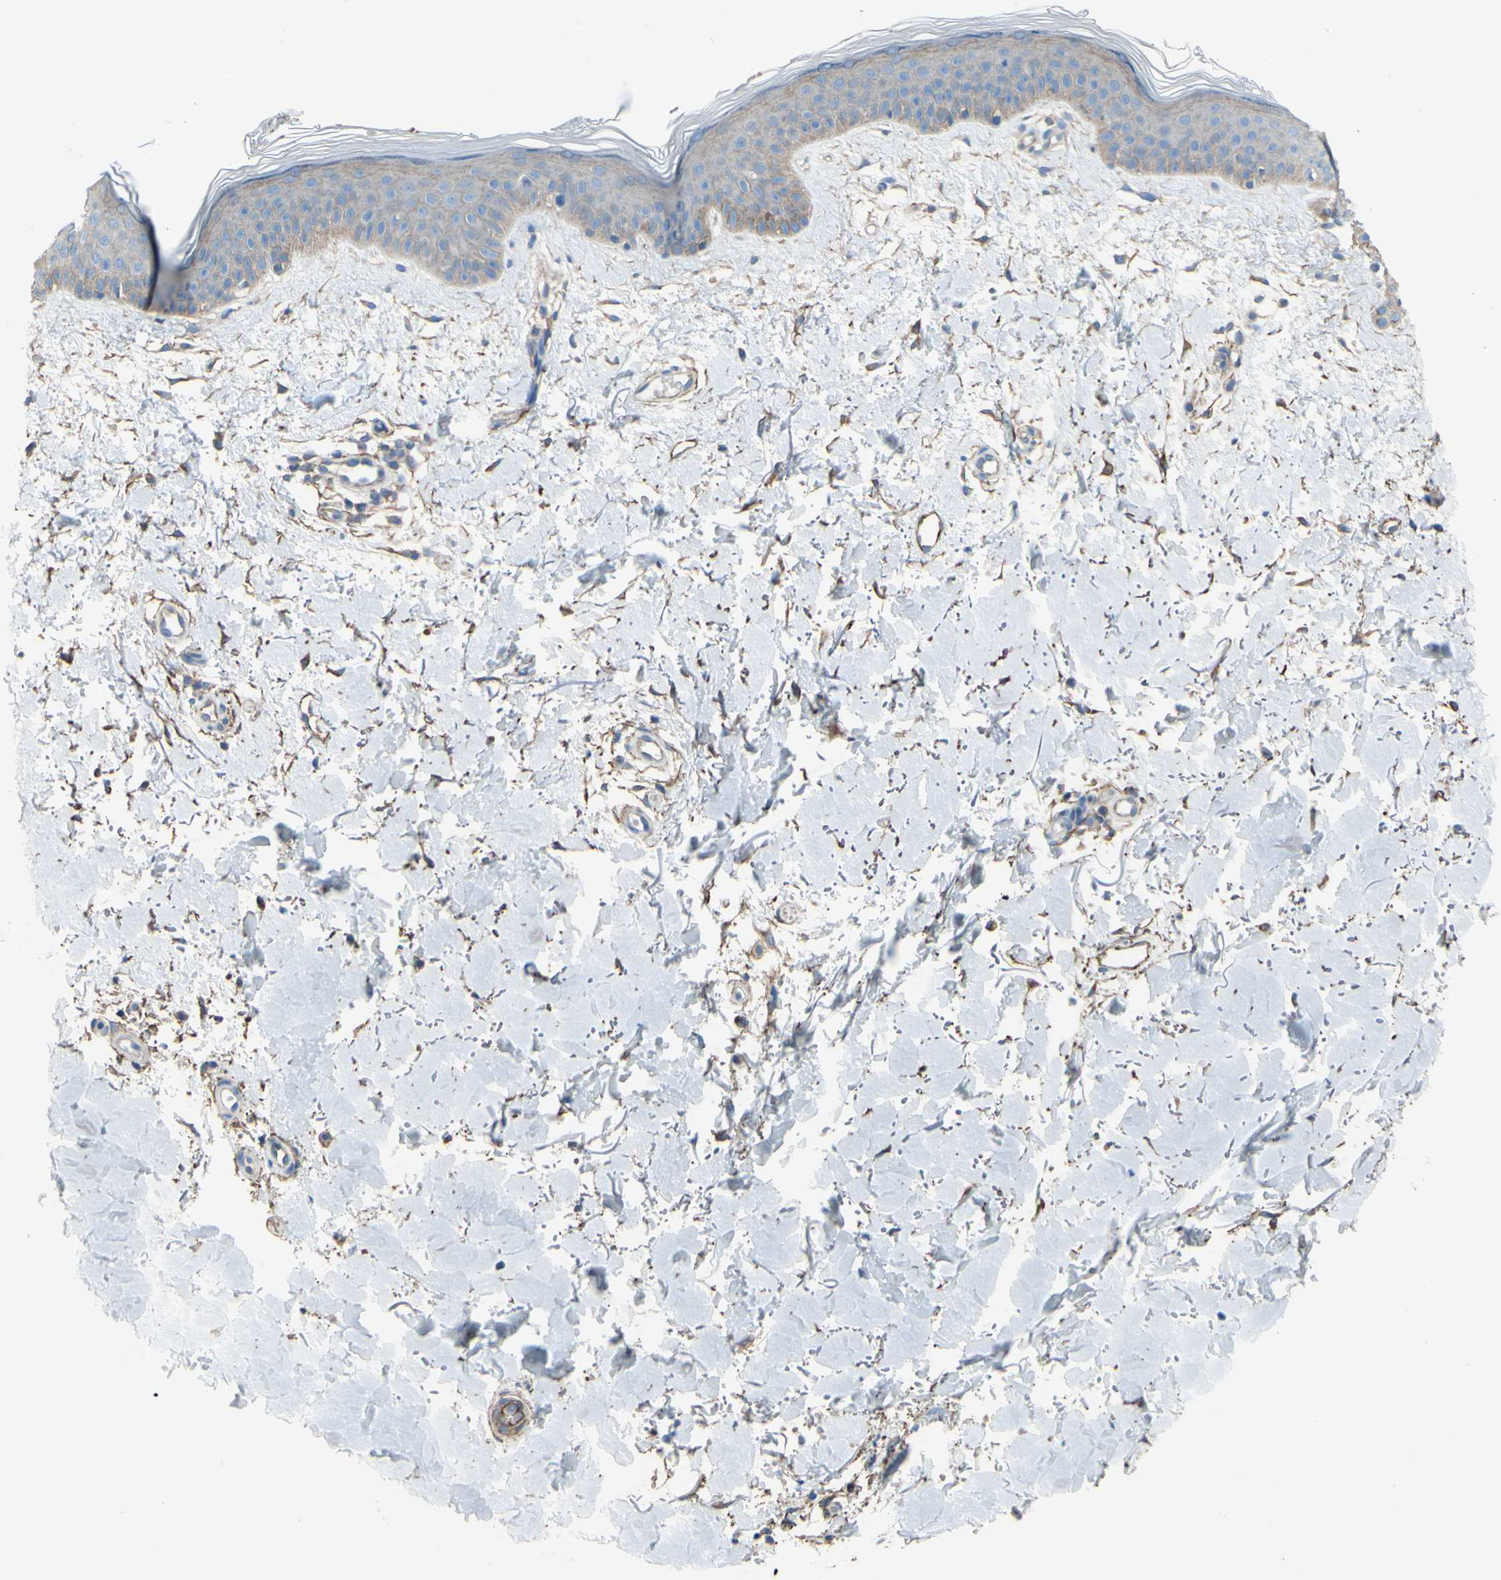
{"staining": {"intensity": "negative", "quantity": "none", "location": "none"}, "tissue": "skin", "cell_type": "Fibroblasts", "image_type": "normal", "snomed": [{"axis": "morphology", "description": "Normal tissue, NOS"}, {"axis": "topography", "description": "Skin"}], "caption": "Immunohistochemical staining of unremarkable skin displays no significant expression in fibroblasts.", "gene": "ADD1", "patient": {"sex": "female", "age": 56}}